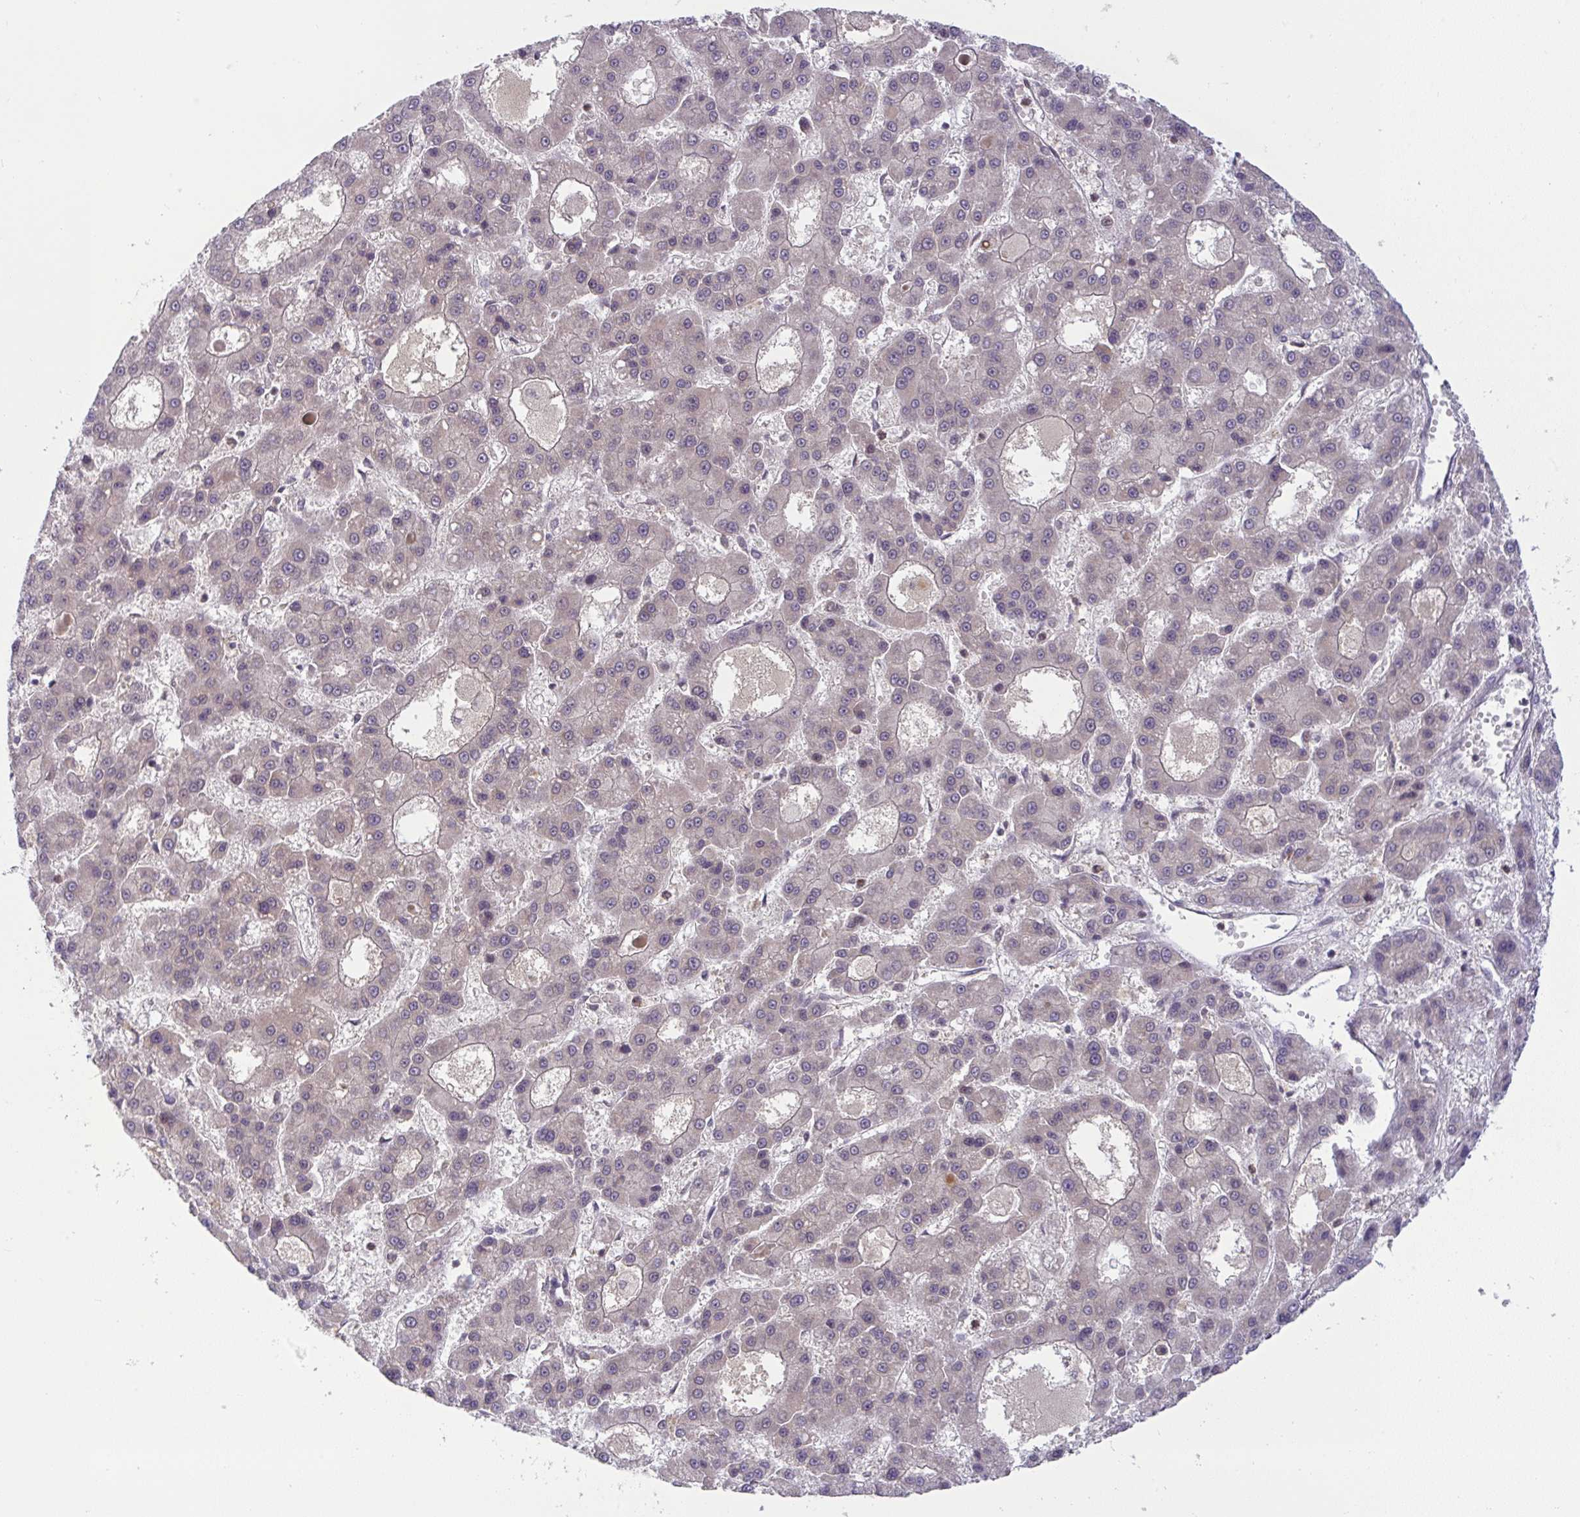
{"staining": {"intensity": "weak", "quantity": "25%-75%", "location": "cytoplasmic/membranous"}, "tissue": "liver cancer", "cell_type": "Tumor cells", "image_type": "cancer", "snomed": [{"axis": "morphology", "description": "Carcinoma, Hepatocellular, NOS"}, {"axis": "topography", "description": "Liver"}], "caption": "Immunohistochemical staining of liver cancer shows low levels of weak cytoplasmic/membranous expression in about 25%-75% of tumor cells. The protein is stained brown, and the nuclei are stained in blue (DAB (3,3'-diaminobenzidine) IHC with brightfield microscopy, high magnification).", "gene": "KLF2", "patient": {"sex": "male", "age": 70}}